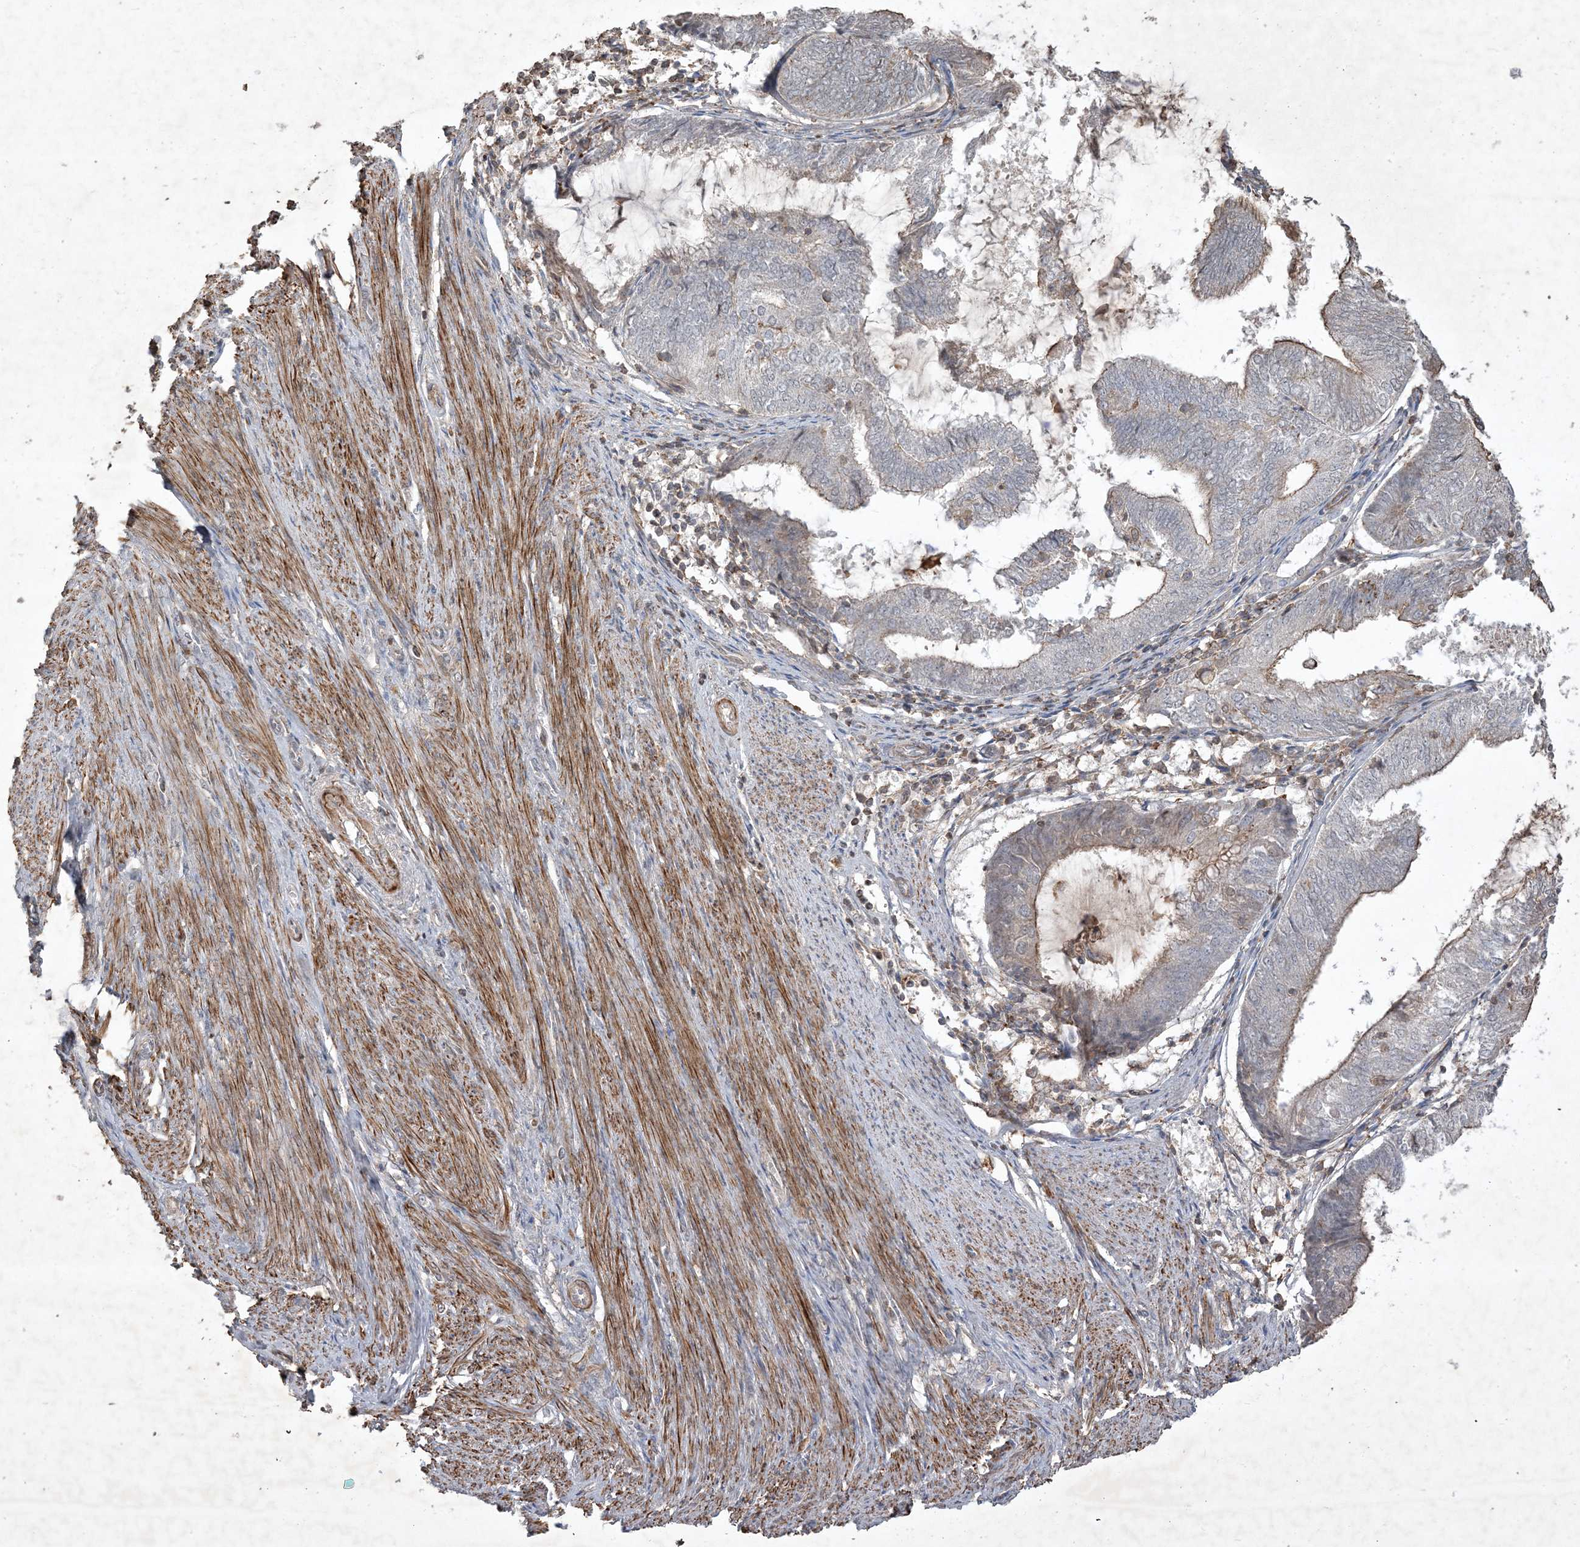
{"staining": {"intensity": "moderate", "quantity": "<25%", "location": "cytoplasmic/membranous"}, "tissue": "endometrial cancer", "cell_type": "Tumor cells", "image_type": "cancer", "snomed": [{"axis": "morphology", "description": "Adenocarcinoma, NOS"}, {"axis": "topography", "description": "Endometrium"}], "caption": "High-power microscopy captured an immunohistochemistry histopathology image of adenocarcinoma (endometrial), revealing moderate cytoplasmic/membranous positivity in approximately <25% of tumor cells.", "gene": "PRRT3", "patient": {"sex": "female", "age": 81}}